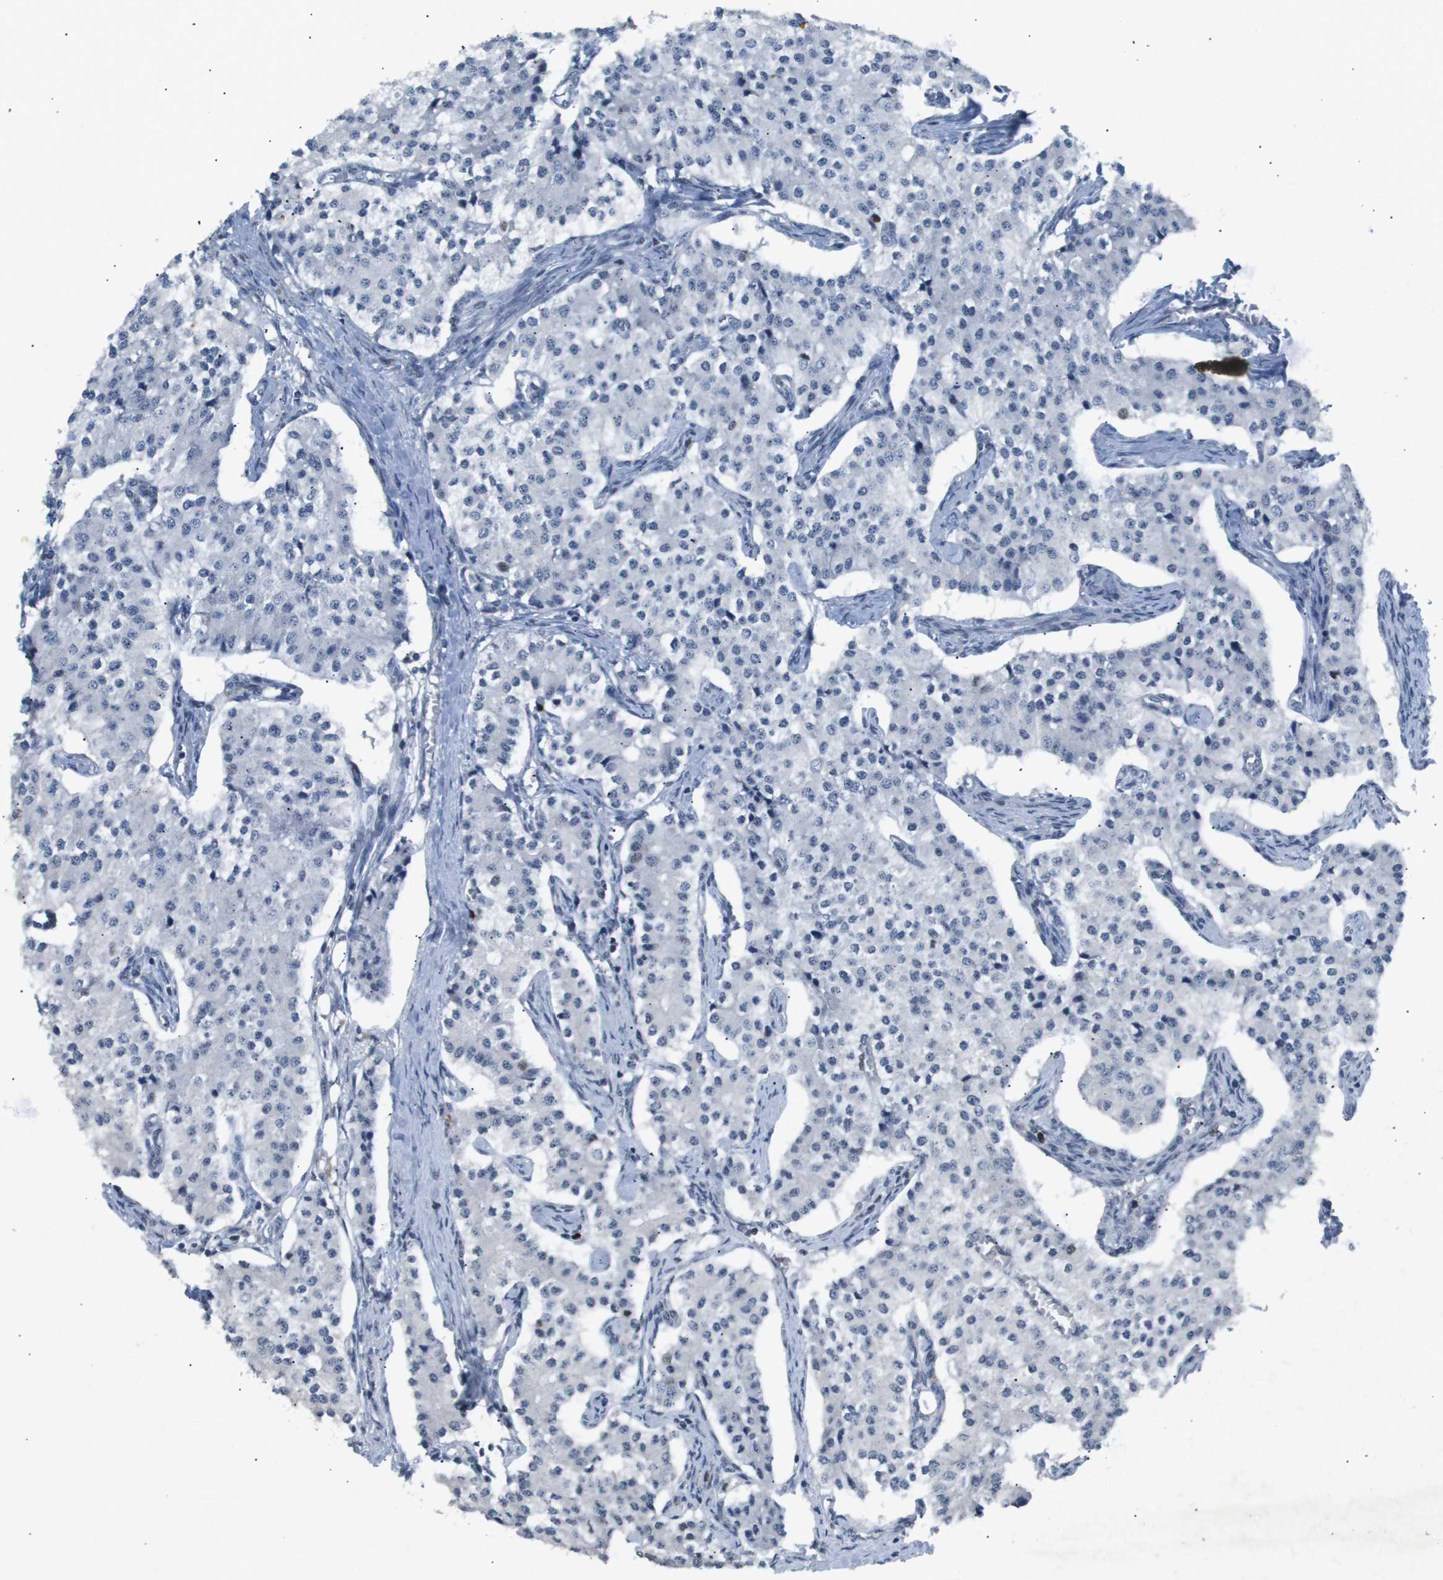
{"staining": {"intensity": "negative", "quantity": "none", "location": "none"}, "tissue": "carcinoid", "cell_type": "Tumor cells", "image_type": "cancer", "snomed": [{"axis": "morphology", "description": "Carcinoid, malignant, NOS"}, {"axis": "topography", "description": "Colon"}], "caption": "Immunohistochemical staining of carcinoid (malignant) displays no significant staining in tumor cells.", "gene": "ANAPC2", "patient": {"sex": "female", "age": 52}}